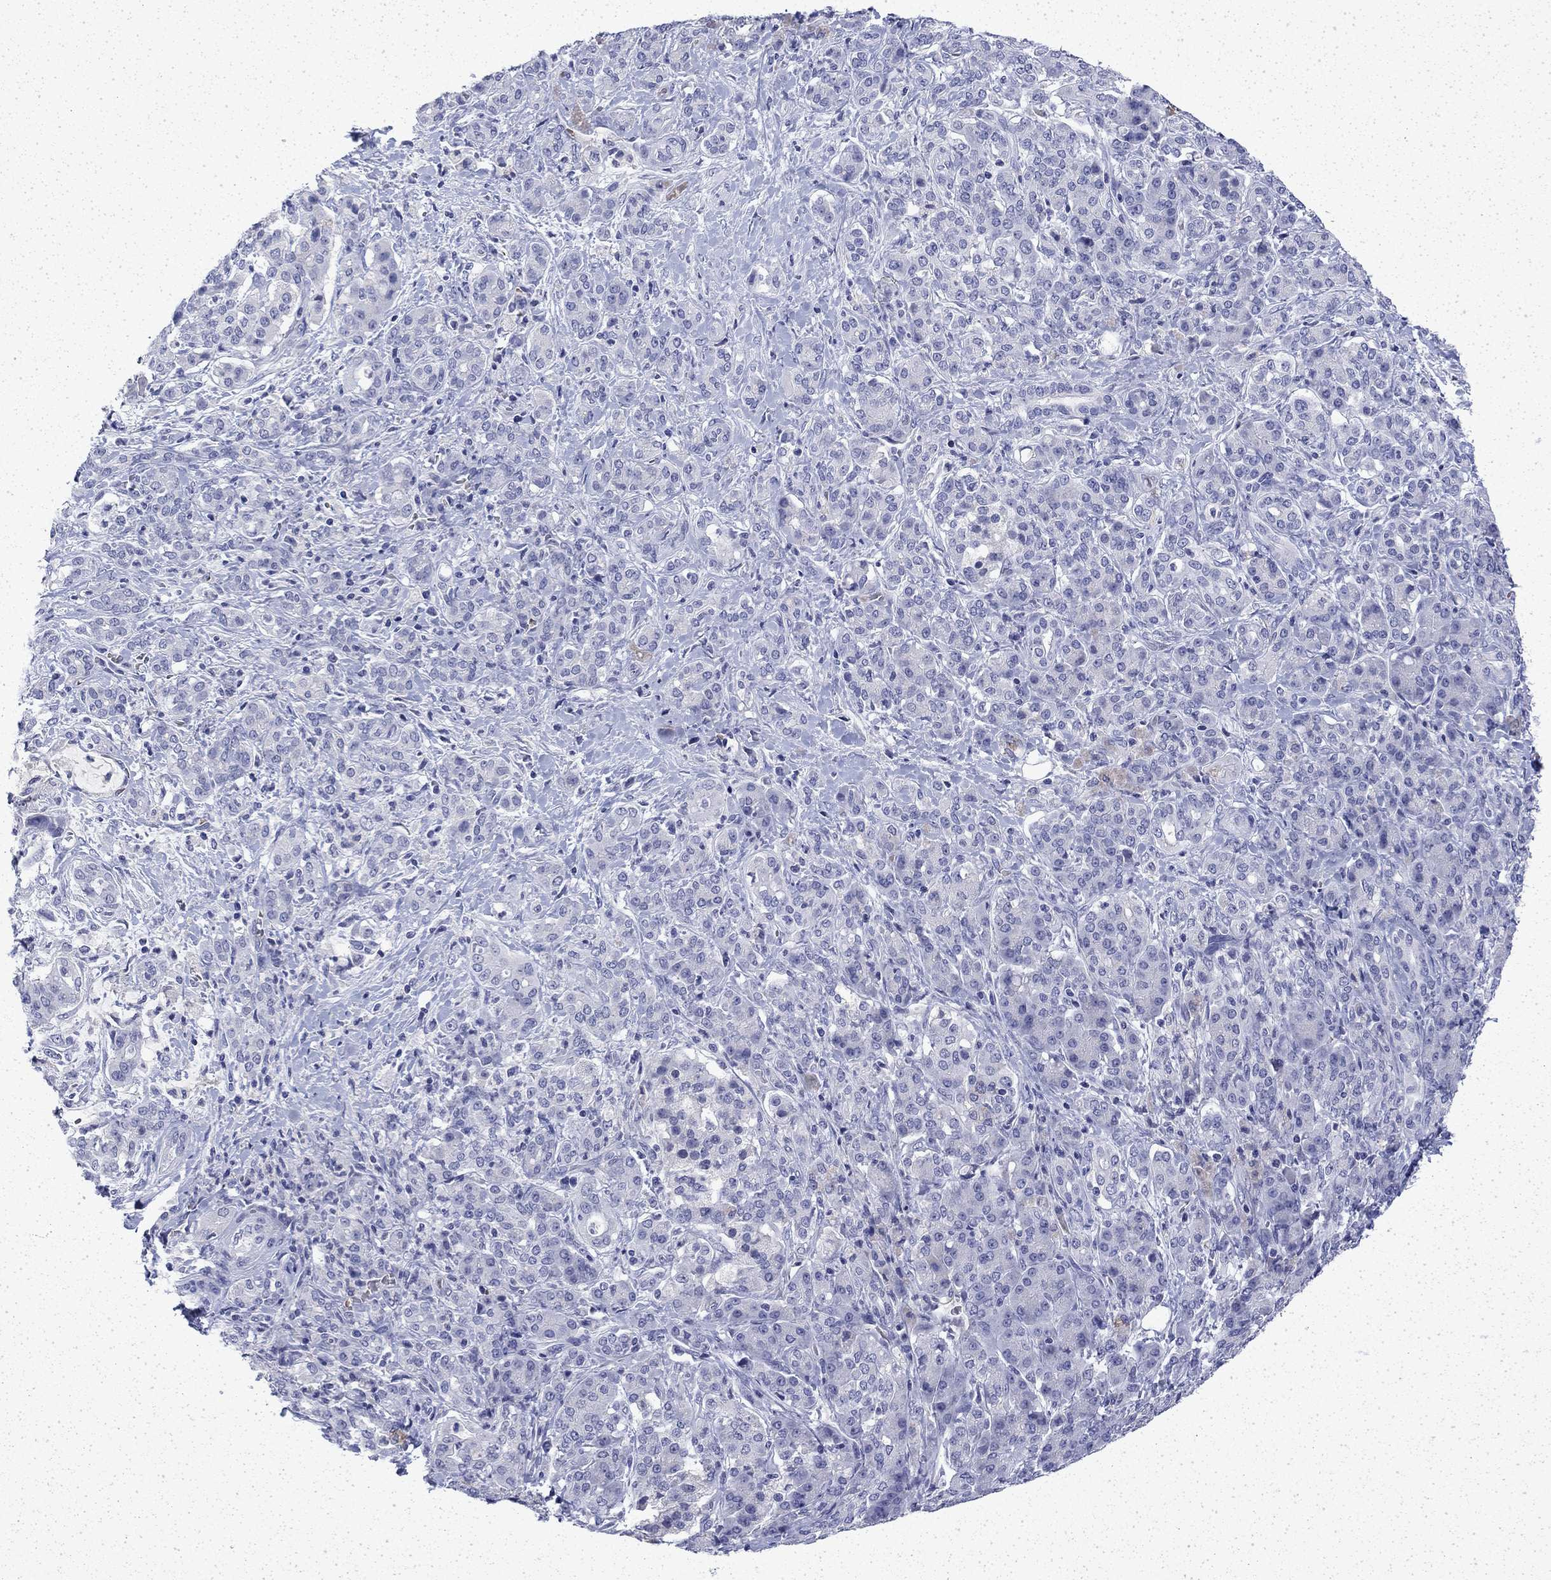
{"staining": {"intensity": "negative", "quantity": "none", "location": "none"}, "tissue": "pancreatic cancer", "cell_type": "Tumor cells", "image_type": "cancer", "snomed": [{"axis": "morphology", "description": "Normal tissue, NOS"}, {"axis": "morphology", "description": "Inflammation, NOS"}, {"axis": "morphology", "description": "Adenocarcinoma, NOS"}, {"axis": "topography", "description": "Pancreas"}], "caption": "Immunohistochemistry photomicrograph of human adenocarcinoma (pancreatic) stained for a protein (brown), which demonstrates no positivity in tumor cells.", "gene": "ENPP6", "patient": {"sex": "male", "age": 57}}